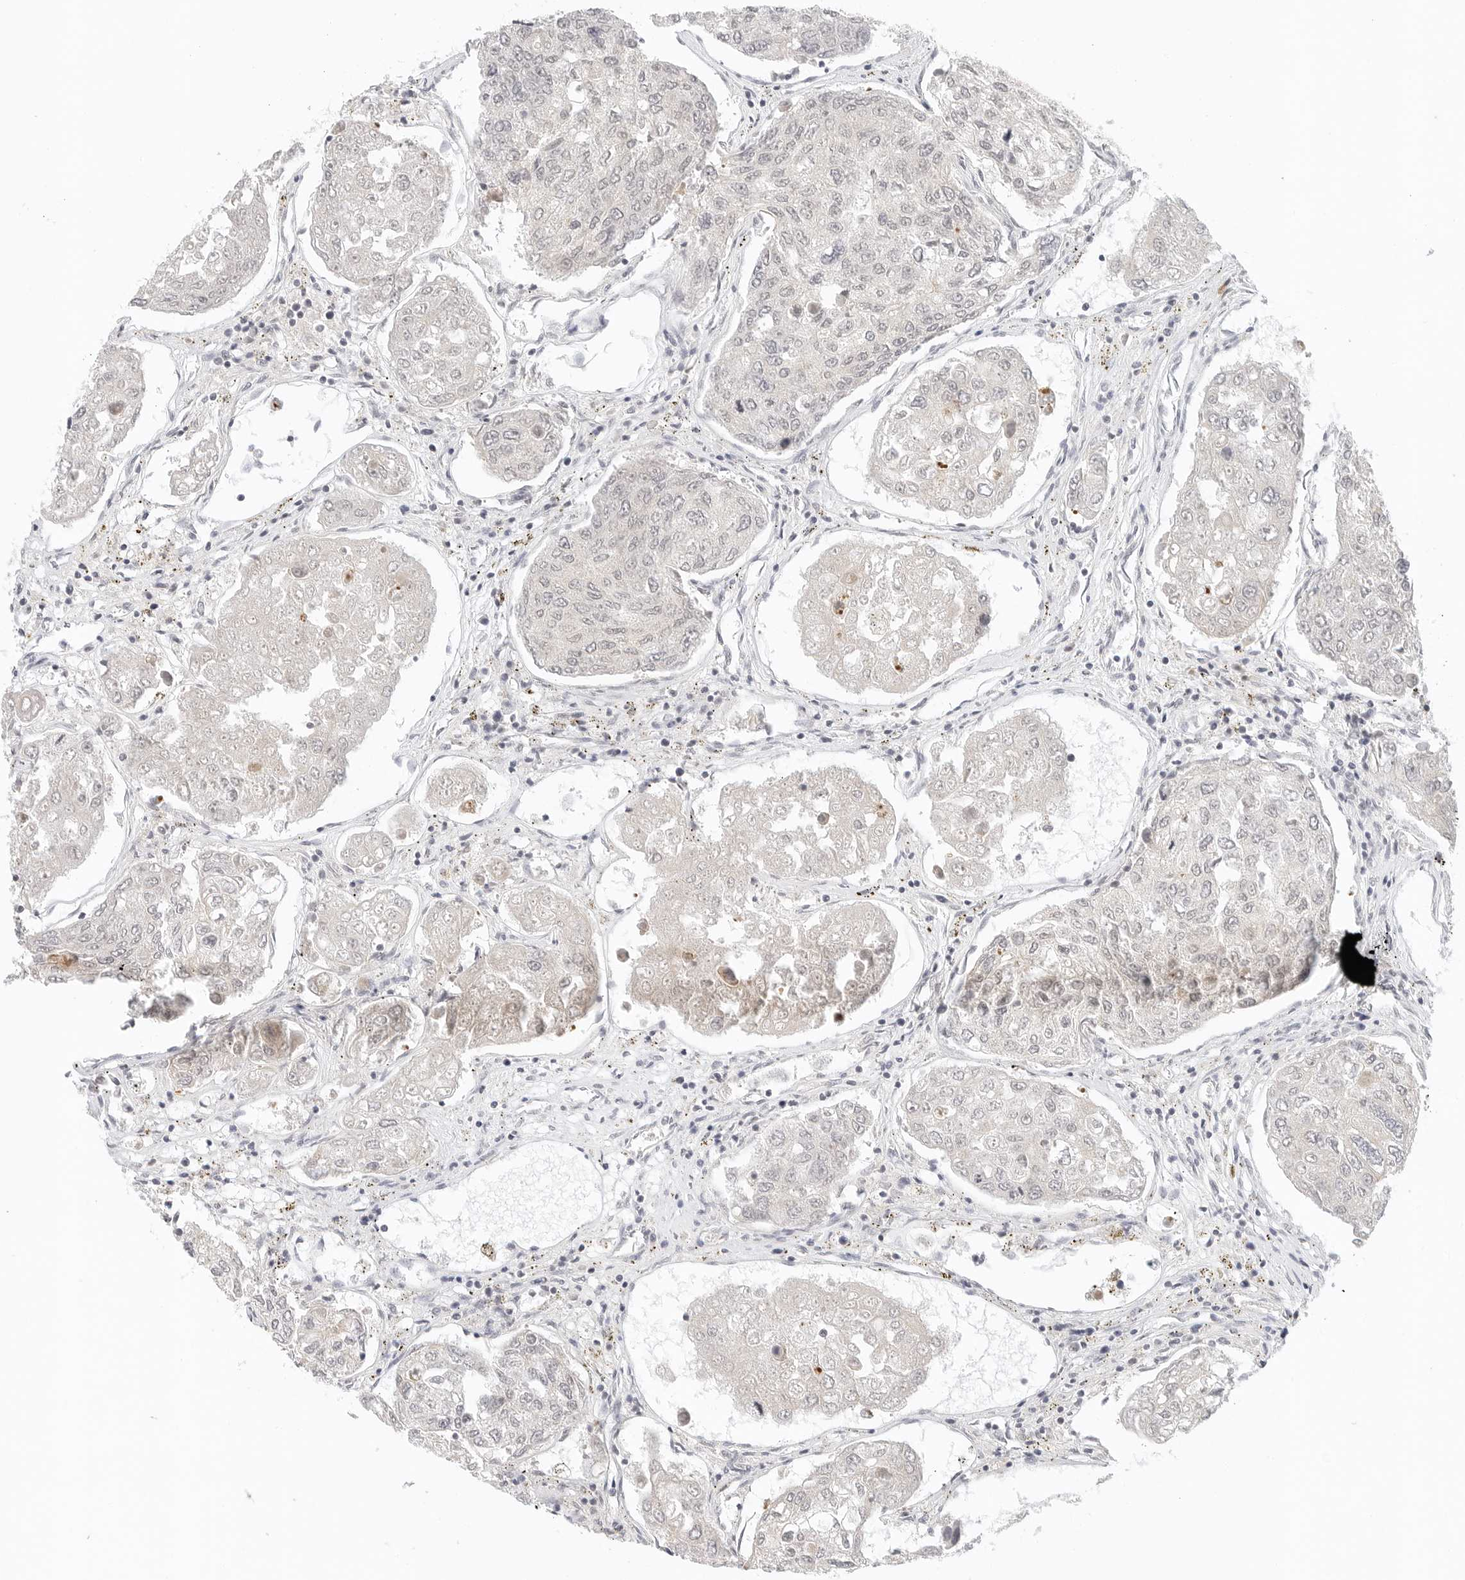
{"staining": {"intensity": "negative", "quantity": "none", "location": "none"}, "tissue": "urothelial cancer", "cell_type": "Tumor cells", "image_type": "cancer", "snomed": [{"axis": "morphology", "description": "Urothelial carcinoma, High grade"}, {"axis": "topography", "description": "Lymph node"}, {"axis": "topography", "description": "Urinary bladder"}], "caption": "IHC micrograph of neoplastic tissue: human urothelial cancer stained with DAB (3,3'-diaminobenzidine) displays no significant protein positivity in tumor cells.", "gene": "NEO1", "patient": {"sex": "male", "age": 51}}